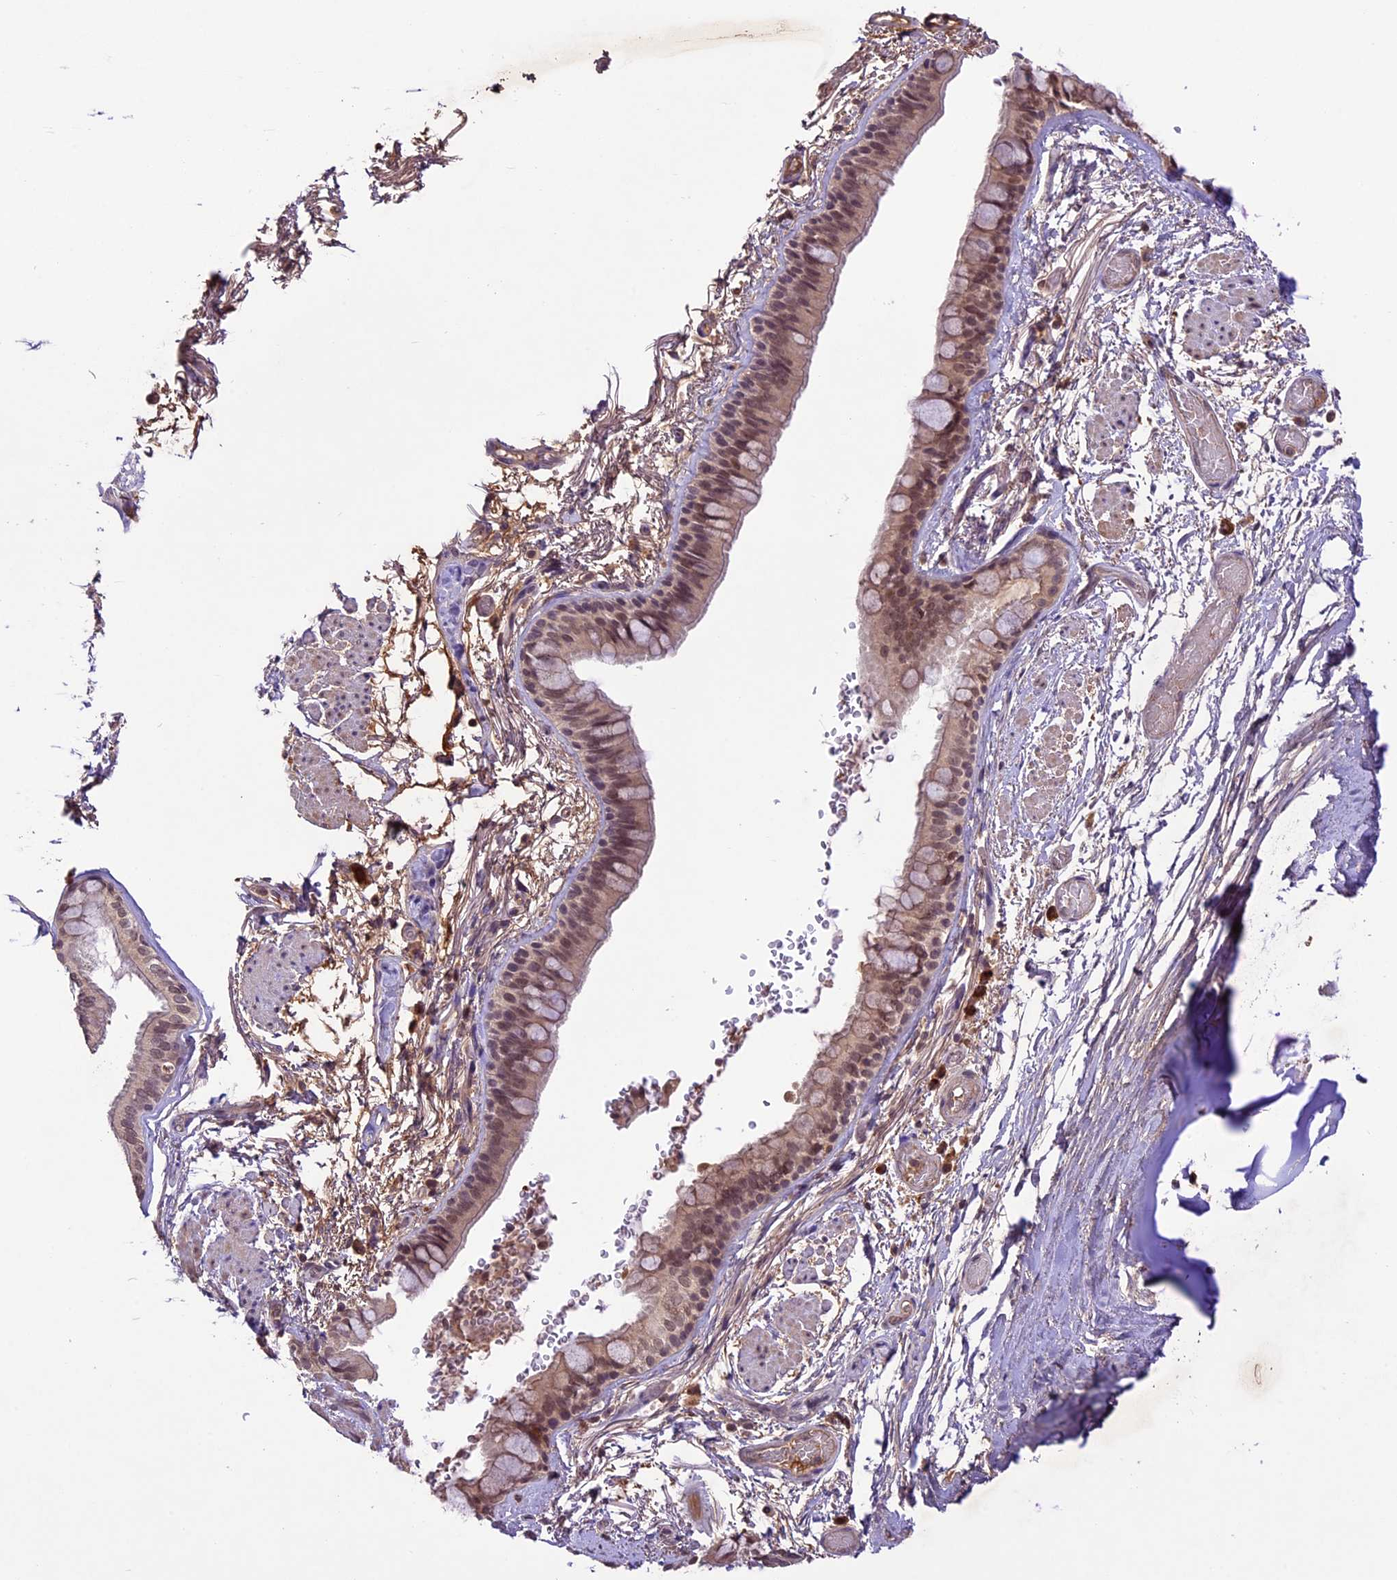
{"staining": {"intensity": "moderate", "quantity": ">75%", "location": "cytoplasmic/membranous,nuclear"}, "tissue": "bronchus", "cell_type": "Respiratory epithelial cells", "image_type": "normal", "snomed": [{"axis": "morphology", "description": "Normal tissue, NOS"}, {"axis": "topography", "description": "Cartilage tissue"}], "caption": "Bronchus was stained to show a protein in brown. There is medium levels of moderate cytoplasmic/membranous,nuclear staining in approximately >75% of respiratory epithelial cells. The staining was performed using DAB to visualize the protein expression in brown, while the nuclei were stained in blue with hematoxylin (Magnification: 20x).", "gene": "ATP10A", "patient": {"sex": "male", "age": 63}}